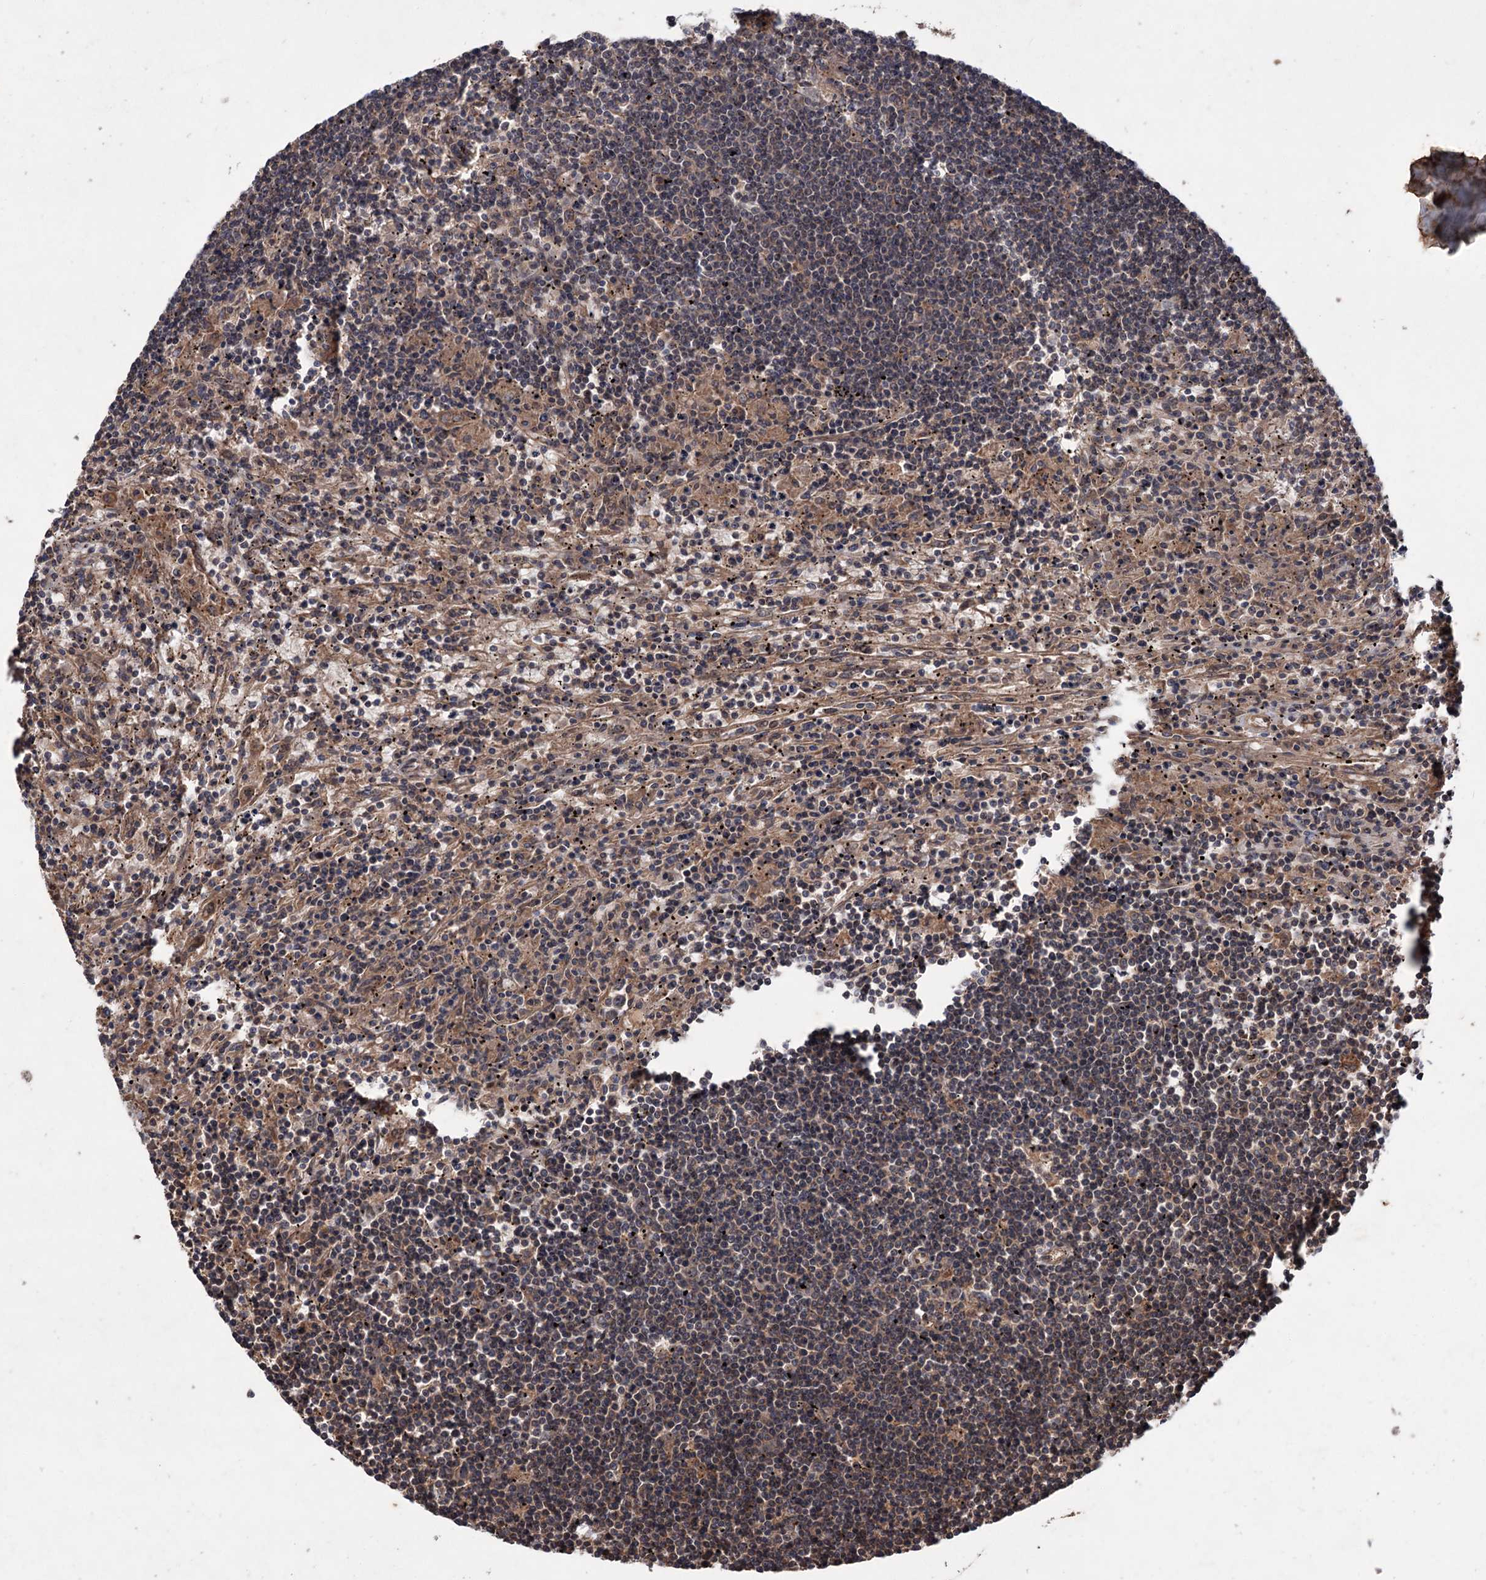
{"staining": {"intensity": "weak", "quantity": "<25%", "location": "cytoplasmic/membranous,nuclear"}, "tissue": "lymphoma", "cell_type": "Tumor cells", "image_type": "cancer", "snomed": [{"axis": "morphology", "description": "Malignant lymphoma, non-Hodgkin's type, Low grade"}, {"axis": "topography", "description": "Spleen"}], "caption": "This is an immunohistochemistry (IHC) image of human malignant lymphoma, non-Hodgkin's type (low-grade). There is no staining in tumor cells.", "gene": "ADK", "patient": {"sex": "male", "age": 76}}